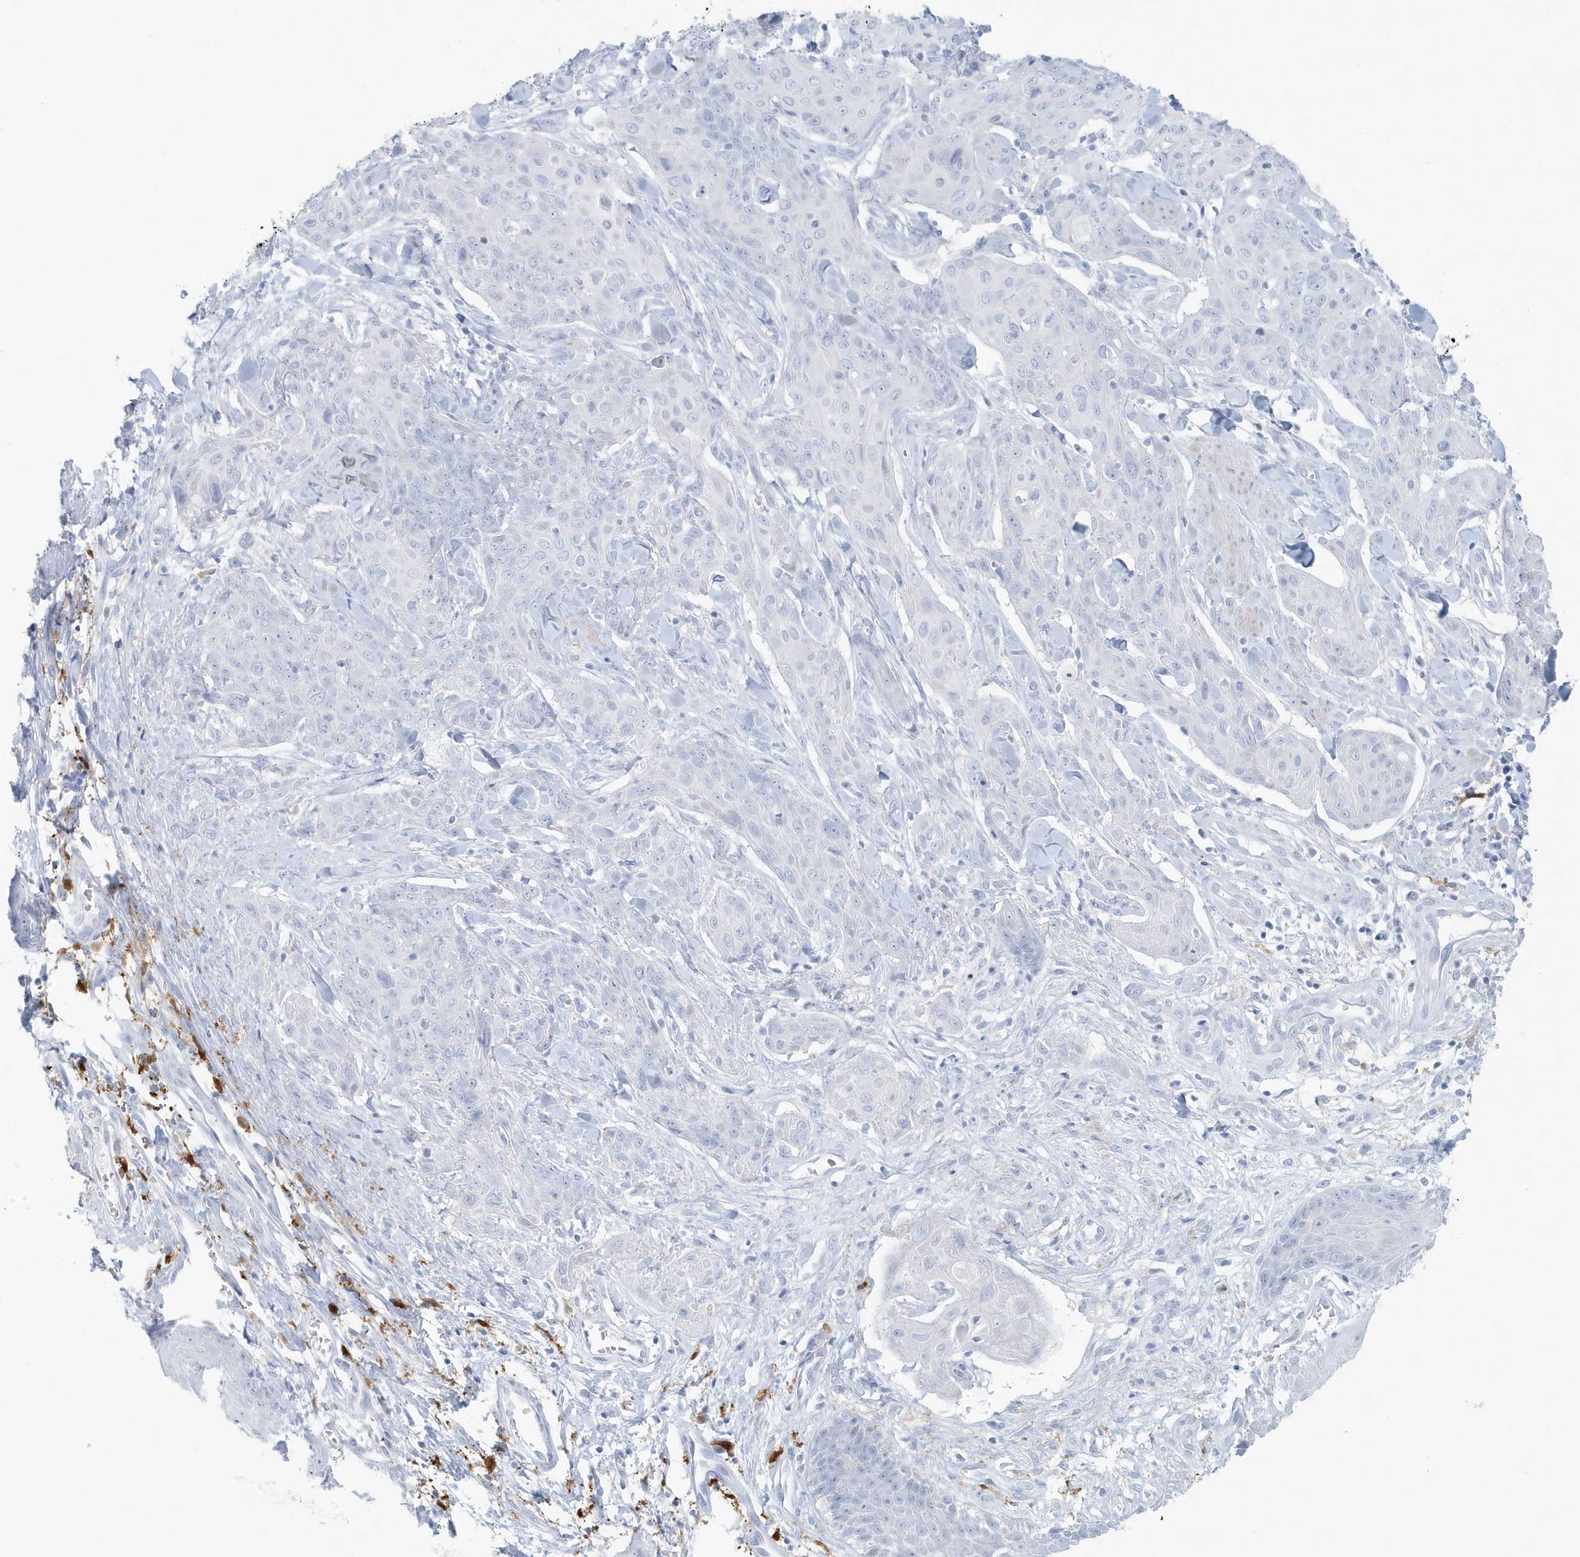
{"staining": {"intensity": "negative", "quantity": "none", "location": "none"}, "tissue": "skin cancer", "cell_type": "Tumor cells", "image_type": "cancer", "snomed": [{"axis": "morphology", "description": "Squamous cell carcinoma, NOS"}, {"axis": "topography", "description": "Skin"}, {"axis": "topography", "description": "Vulva"}], "caption": "Skin cancer (squamous cell carcinoma) was stained to show a protein in brown. There is no significant positivity in tumor cells. (Immunohistochemistry (ihc), brightfield microscopy, high magnification).", "gene": "FAM98A", "patient": {"sex": "female", "age": 85}}